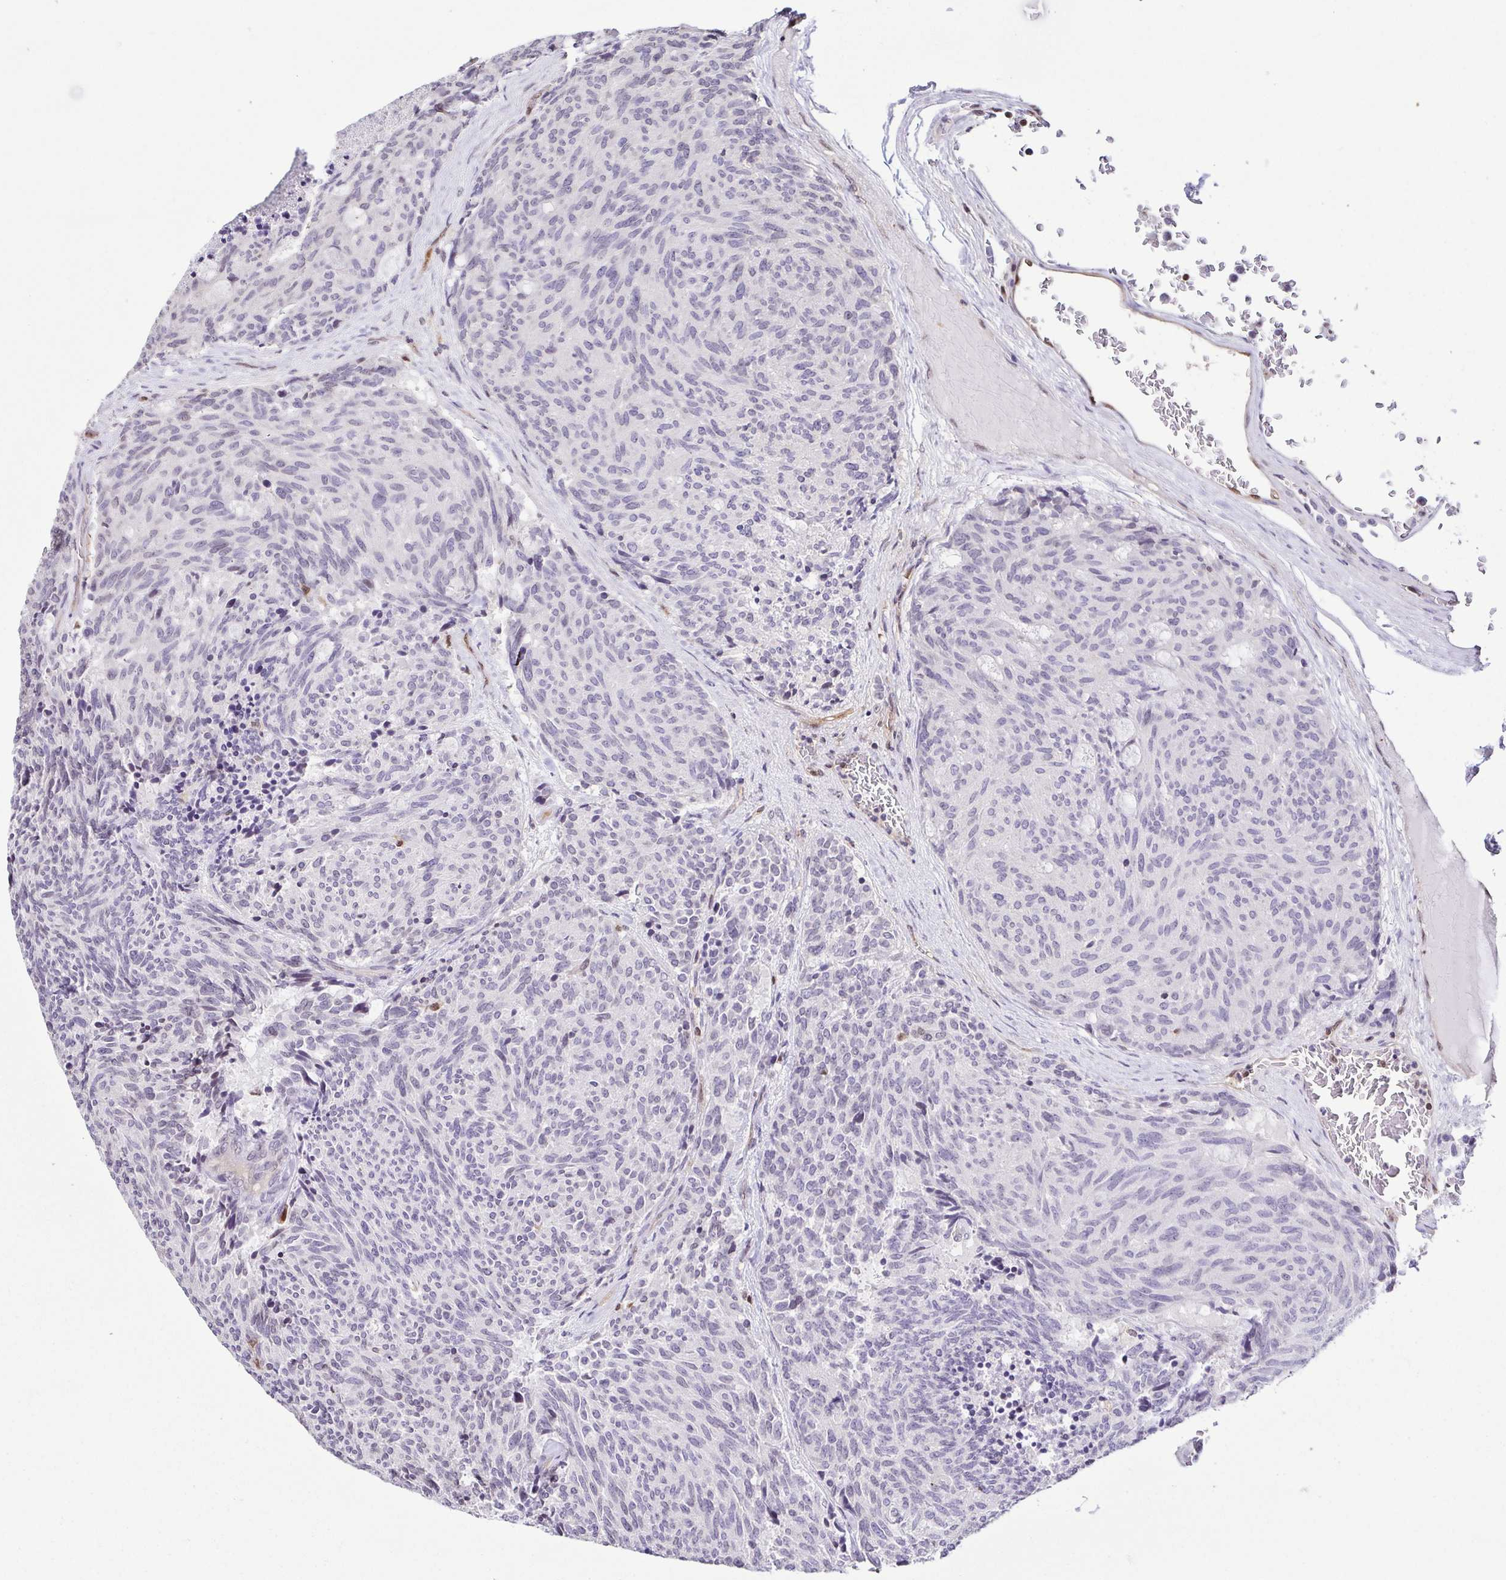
{"staining": {"intensity": "negative", "quantity": "none", "location": "none"}, "tissue": "carcinoid", "cell_type": "Tumor cells", "image_type": "cancer", "snomed": [{"axis": "morphology", "description": "Carcinoid, malignant, NOS"}, {"axis": "topography", "description": "Pancreas"}], "caption": "Tumor cells show no significant expression in carcinoid.", "gene": "PSMB9", "patient": {"sex": "female", "age": 54}}